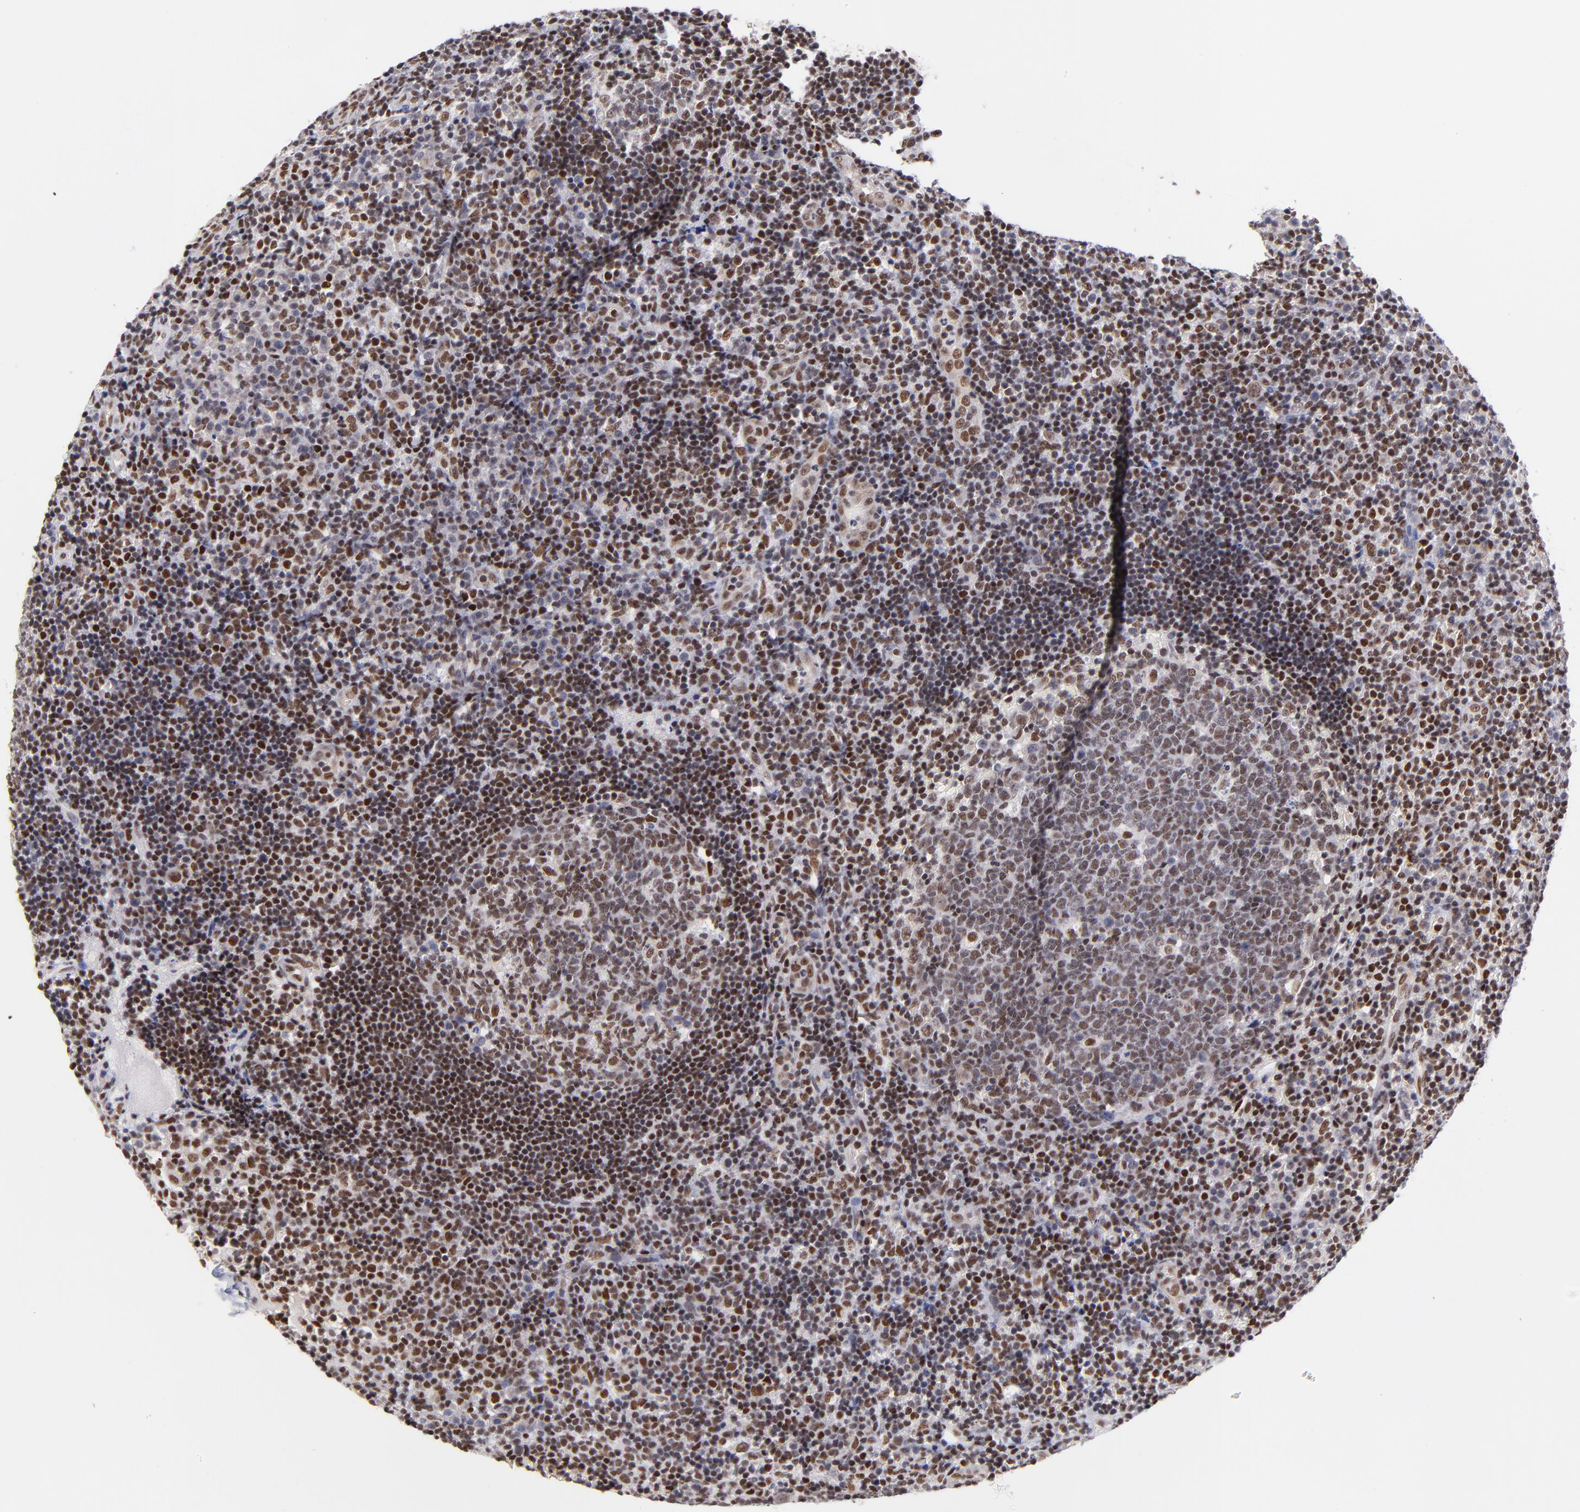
{"staining": {"intensity": "moderate", "quantity": ">75%", "location": "nuclear"}, "tissue": "tonsil", "cell_type": "Germinal center cells", "image_type": "normal", "snomed": [{"axis": "morphology", "description": "Normal tissue, NOS"}, {"axis": "topography", "description": "Tonsil"}], "caption": "Immunohistochemistry (IHC) (DAB) staining of normal human tonsil demonstrates moderate nuclear protein expression in approximately >75% of germinal center cells.", "gene": "MIDEAS", "patient": {"sex": "female", "age": 40}}